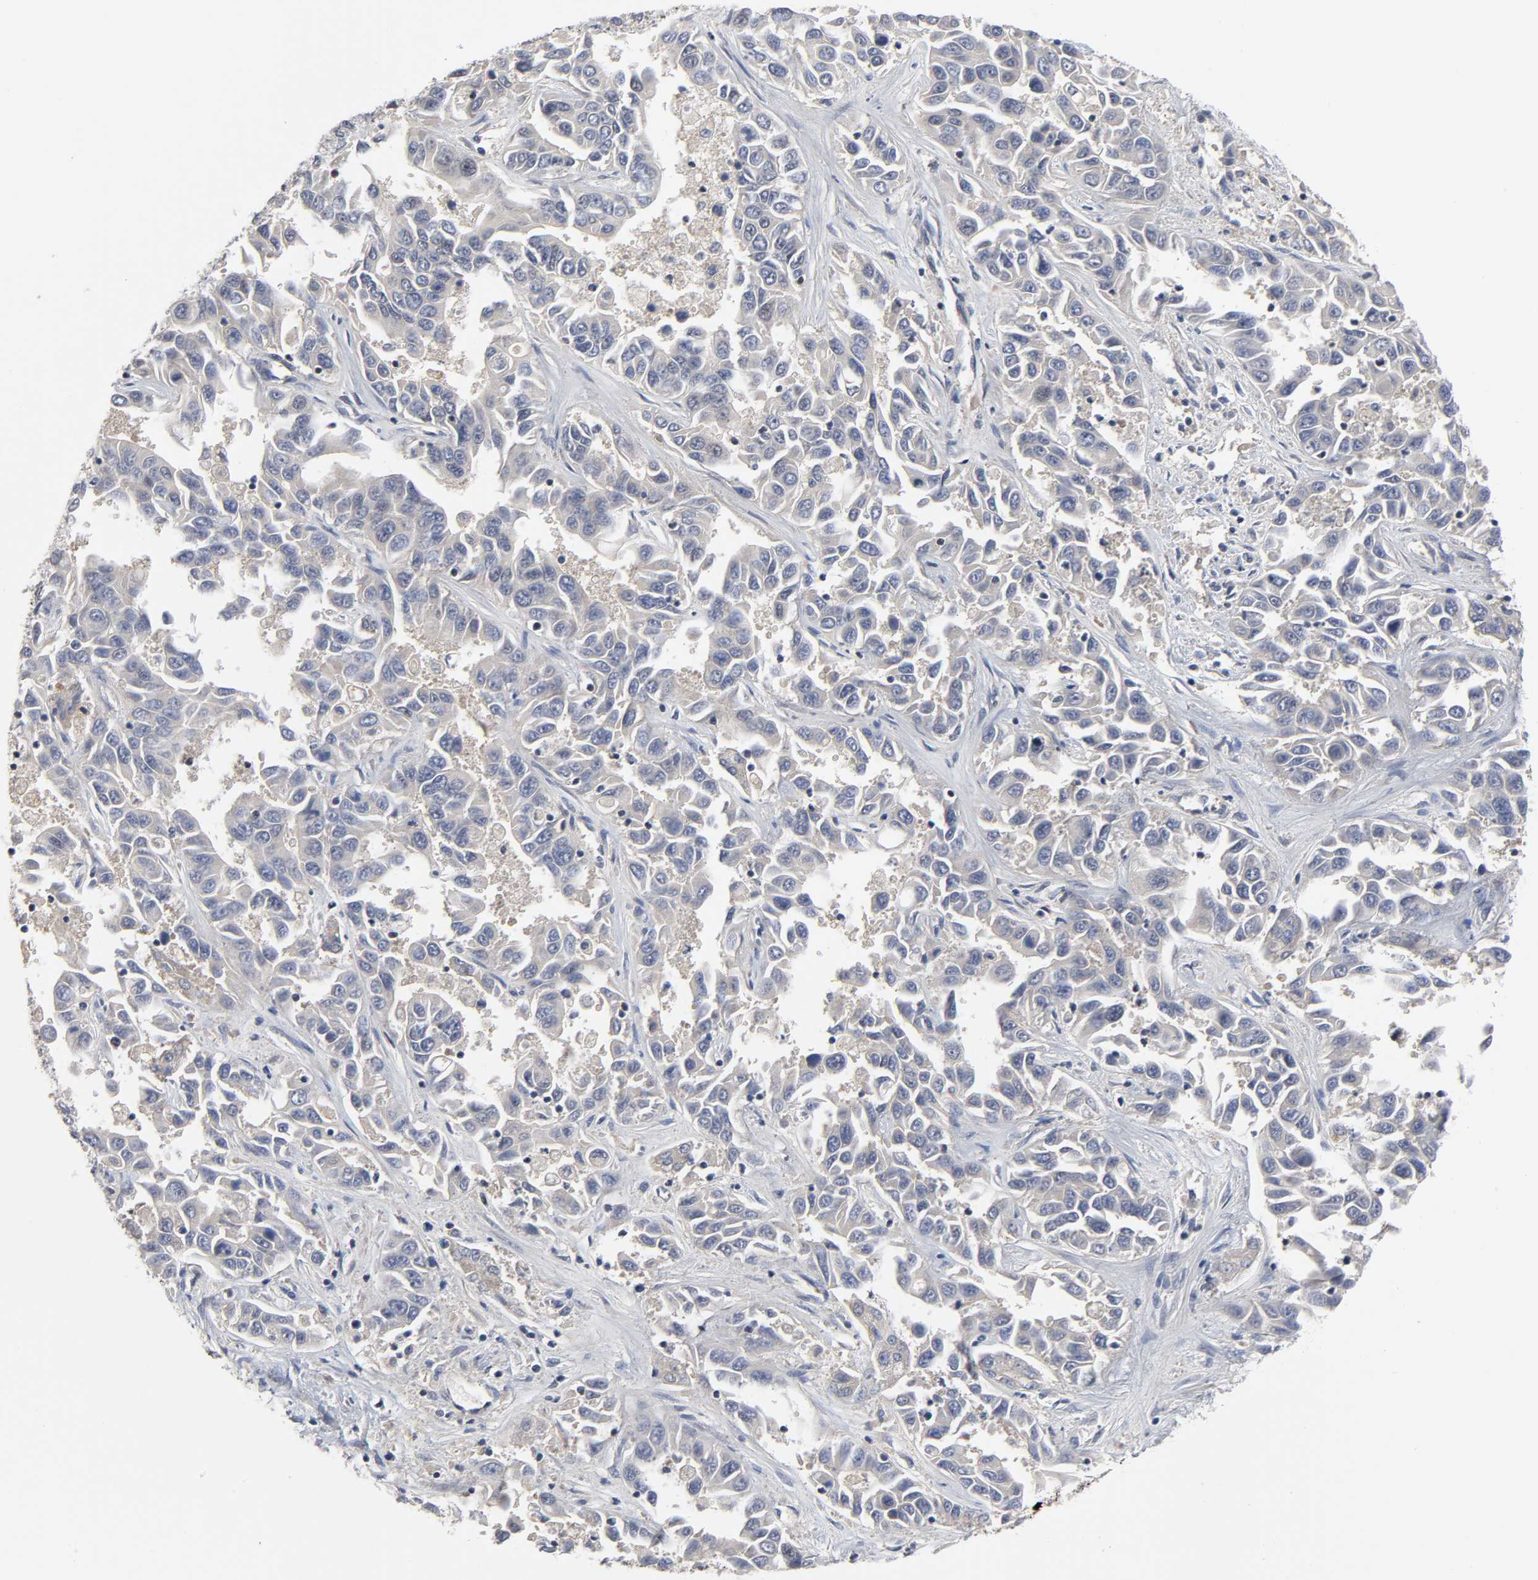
{"staining": {"intensity": "negative", "quantity": "none", "location": "none"}, "tissue": "liver cancer", "cell_type": "Tumor cells", "image_type": "cancer", "snomed": [{"axis": "morphology", "description": "Cholangiocarcinoma"}, {"axis": "topography", "description": "Liver"}], "caption": "Immunohistochemistry (IHC) photomicrograph of human liver cancer stained for a protein (brown), which shows no staining in tumor cells.", "gene": "CPN2", "patient": {"sex": "female", "age": 52}}